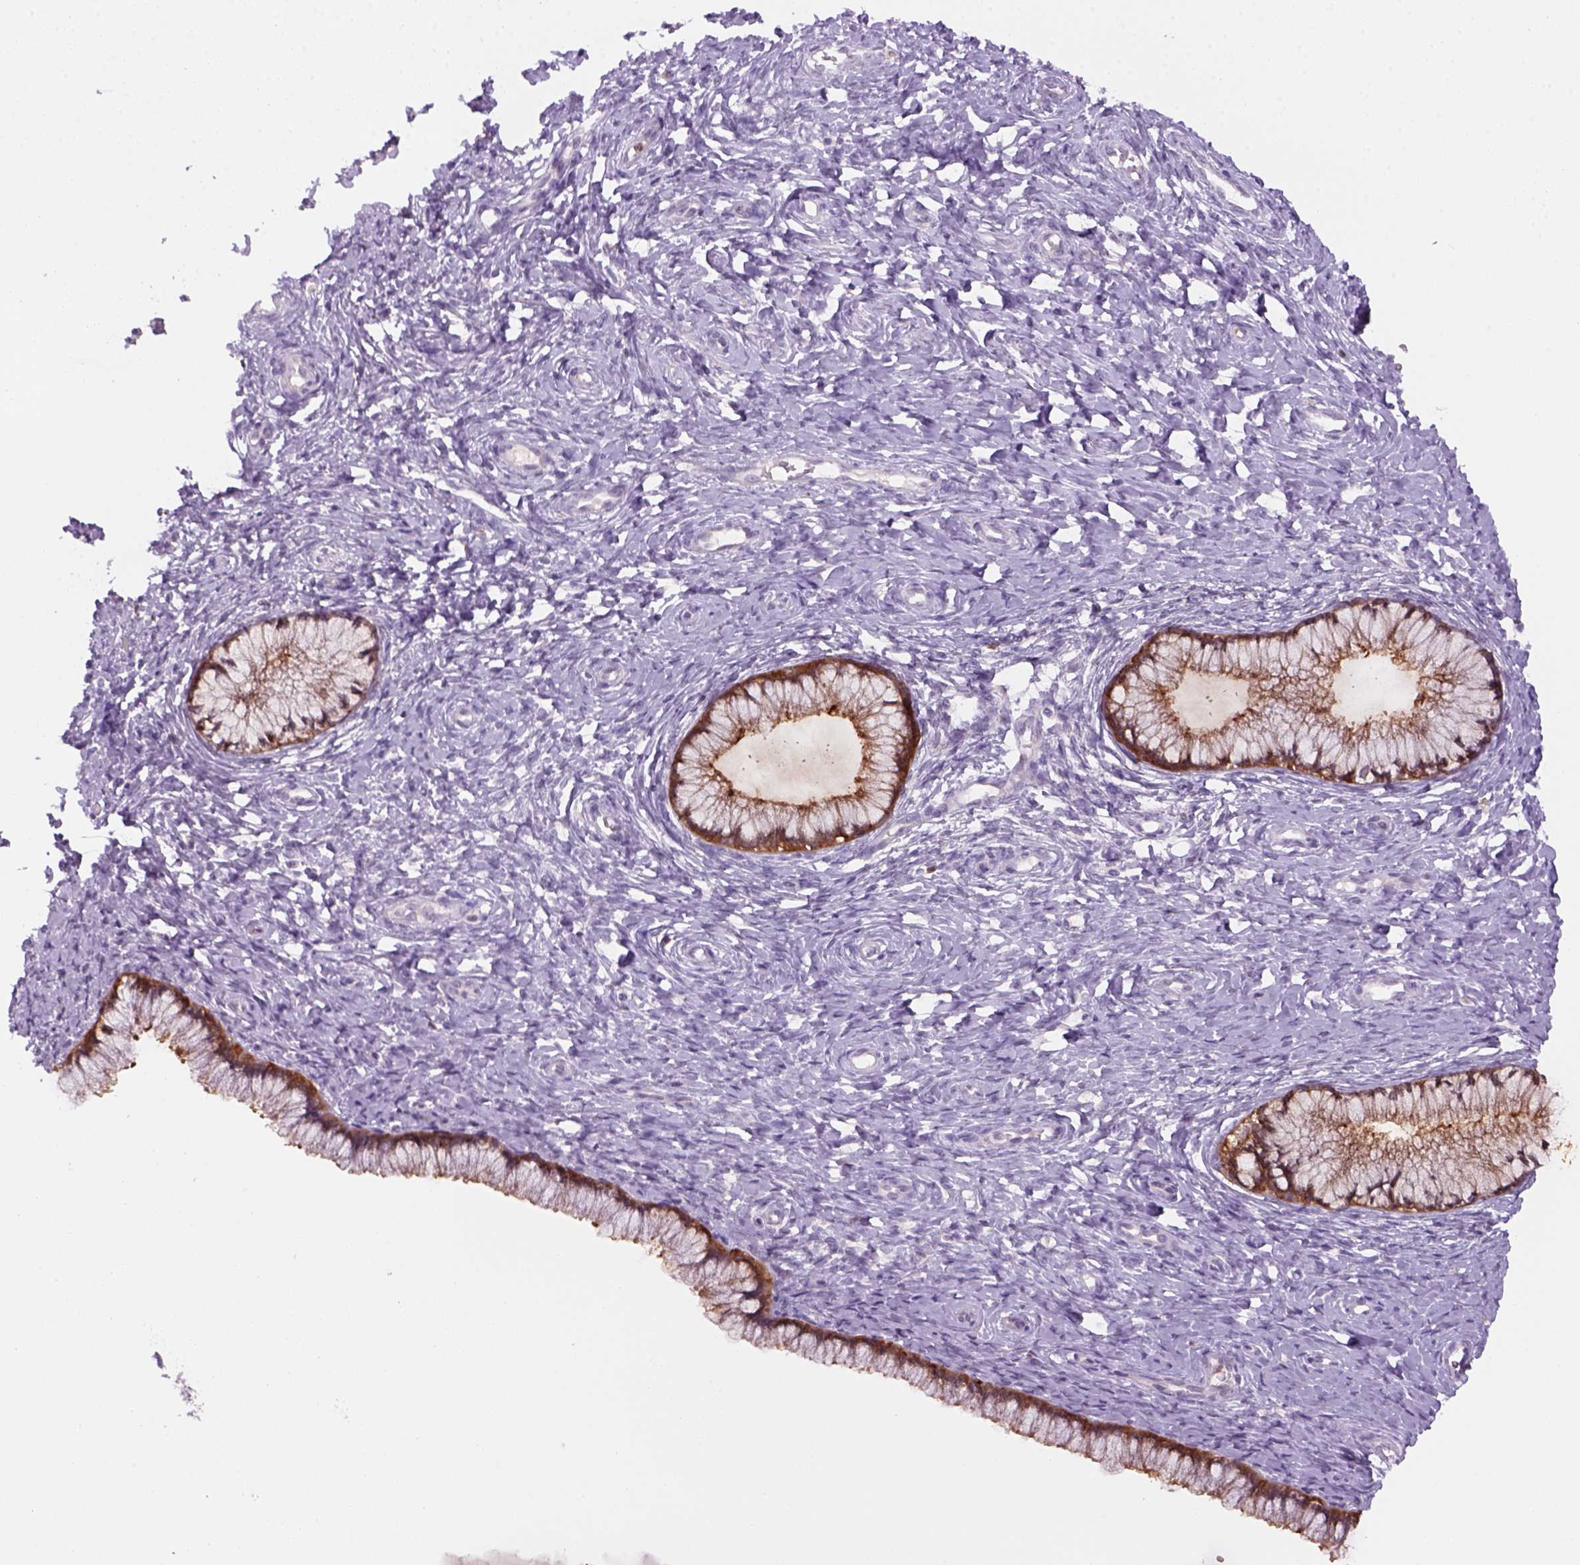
{"staining": {"intensity": "strong", "quantity": ">75%", "location": "cytoplasmic/membranous"}, "tissue": "cervix", "cell_type": "Glandular cells", "image_type": "normal", "snomed": [{"axis": "morphology", "description": "Normal tissue, NOS"}, {"axis": "topography", "description": "Cervix"}], "caption": "Immunohistochemistry micrograph of unremarkable cervix: cervix stained using IHC shows high levels of strong protein expression localized specifically in the cytoplasmic/membranous of glandular cells, appearing as a cytoplasmic/membranous brown color.", "gene": "GOT1", "patient": {"sex": "female", "age": 37}}